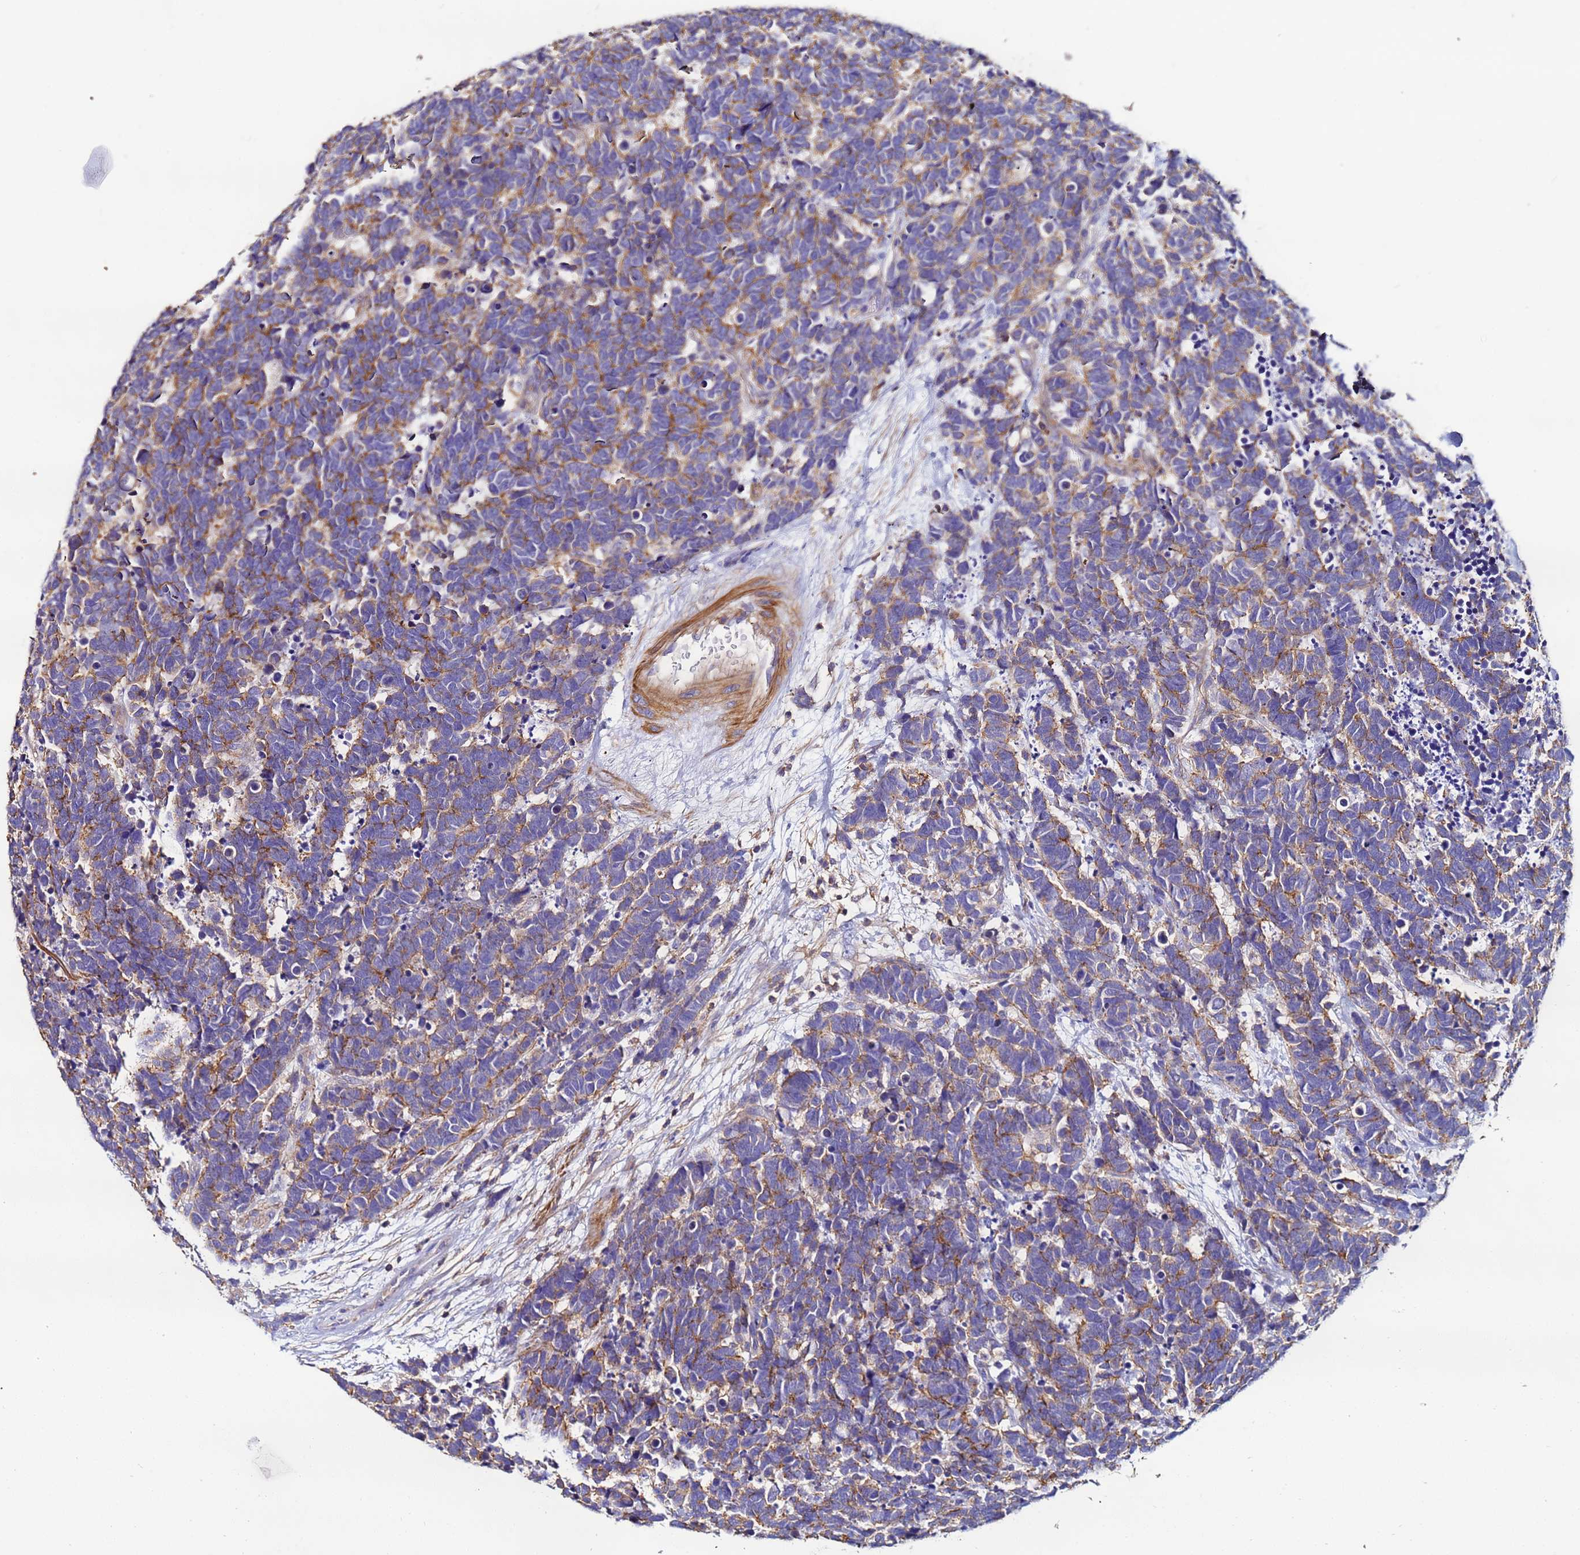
{"staining": {"intensity": "moderate", "quantity": "25%-75%", "location": "cytoplasmic/membranous"}, "tissue": "carcinoid", "cell_type": "Tumor cells", "image_type": "cancer", "snomed": [{"axis": "morphology", "description": "Carcinoma, NOS"}, {"axis": "morphology", "description": "Carcinoid, malignant, NOS"}, {"axis": "topography", "description": "Urinary bladder"}], "caption": "DAB immunohistochemical staining of human carcinoma exhibits moderate cytoplasmic/membranous protein positivity in approximately 25%-75% of tumor cells. (DAB = brown stain, brightfield microscopy at high magnification).", "gene": "ACTB", "patient": {"sex": "male", "age": 57}}